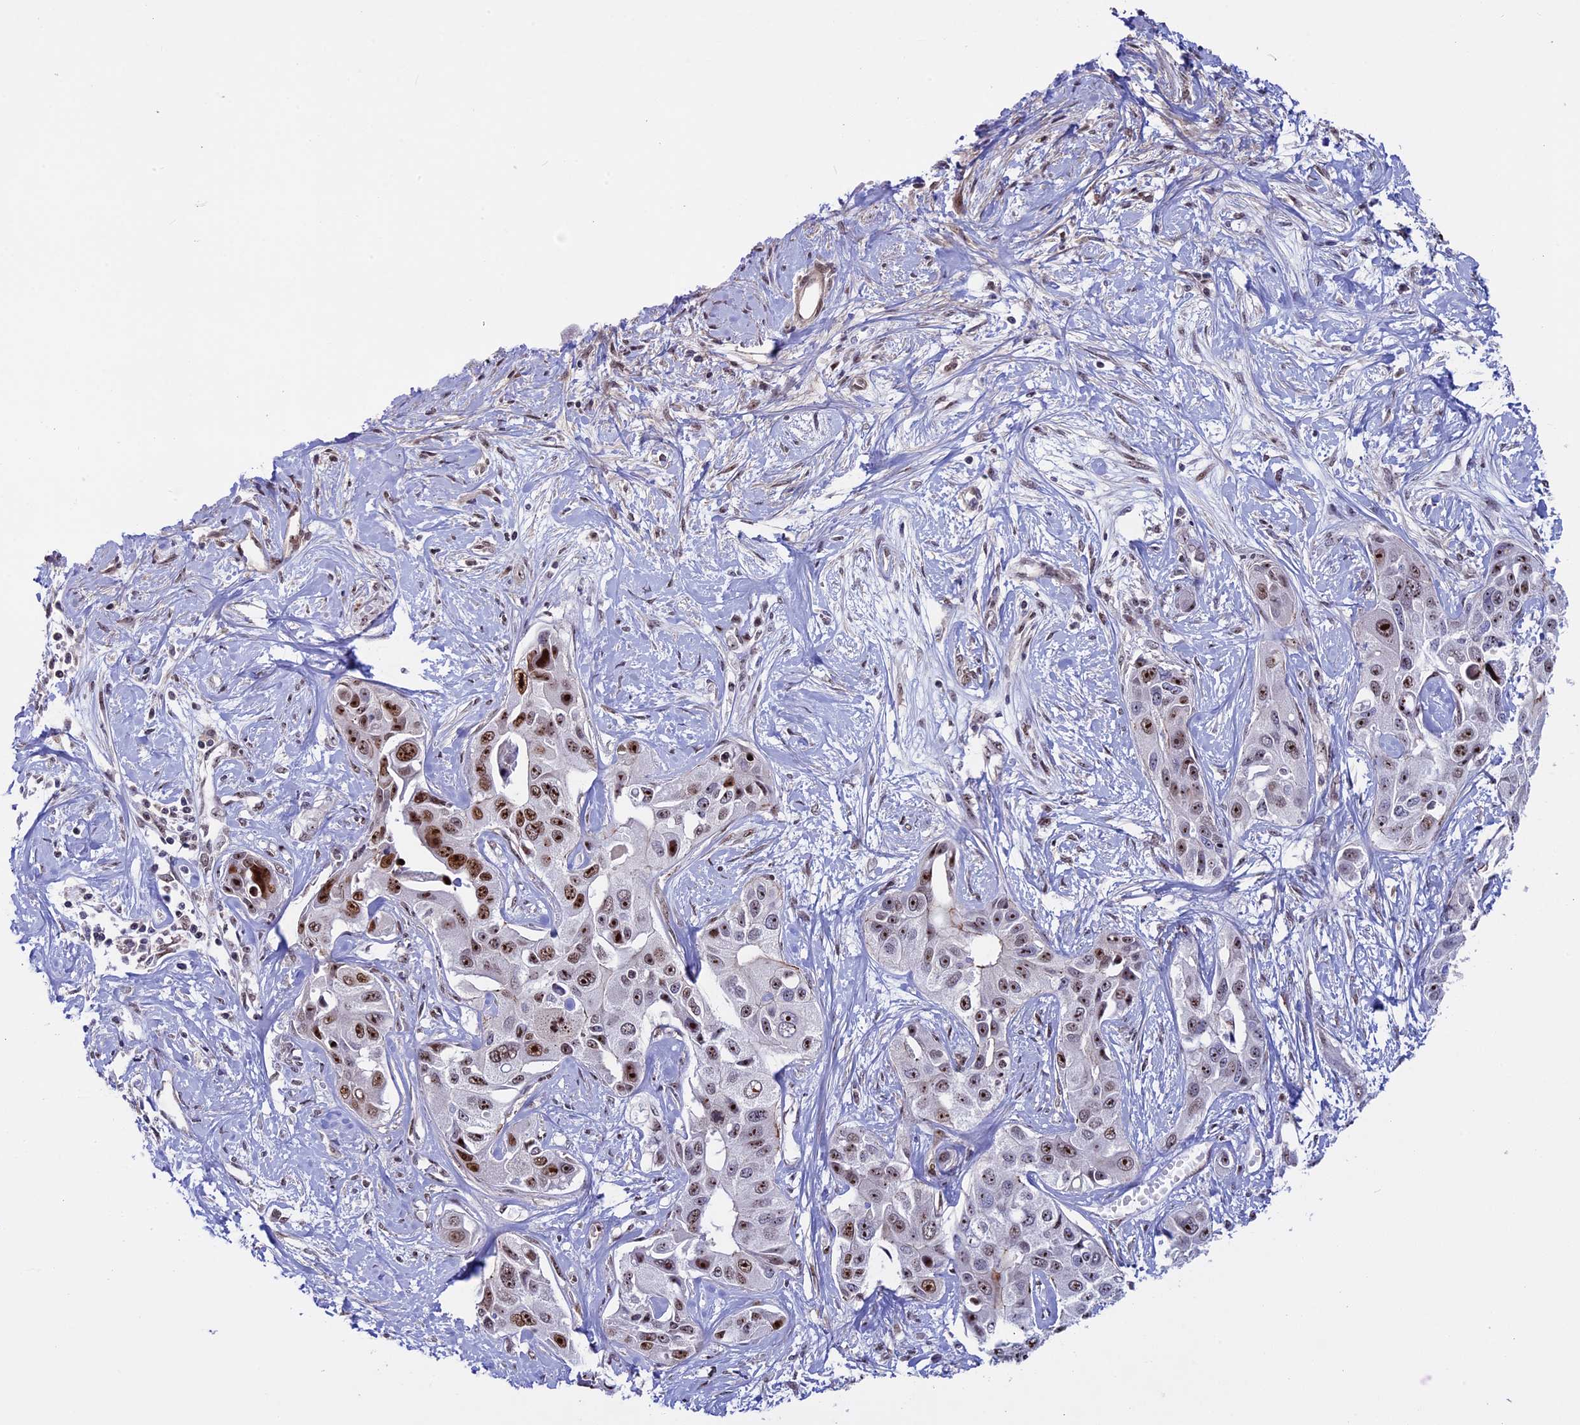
{"staining": {"intensity": "moderate", "quantity": ">75%", "location": "nuclear"}, "tissue": "liver cancer", "cell_type": "Tumor cells", "image_type": "cancer", "snomed": [{"axis": "morphology", "description": "Cholangiocarcinoma"}, {"axis": "topography", "description": "Liver"}], "caption": "Immunohistochemistry (IHC) (DAB (3,3'-diaminobenzidine)) staining of liver cholangiocarcinoma reveals moderate nuclear protein expression in about >75% of tumor cells. The protein of interest is stained brown, and the nuclei are stained in blue (DAB IHC with brightfield microscopy, high magnification).", "gene": "CCDC86", "patient": {"sex": "male", "age": 59}}